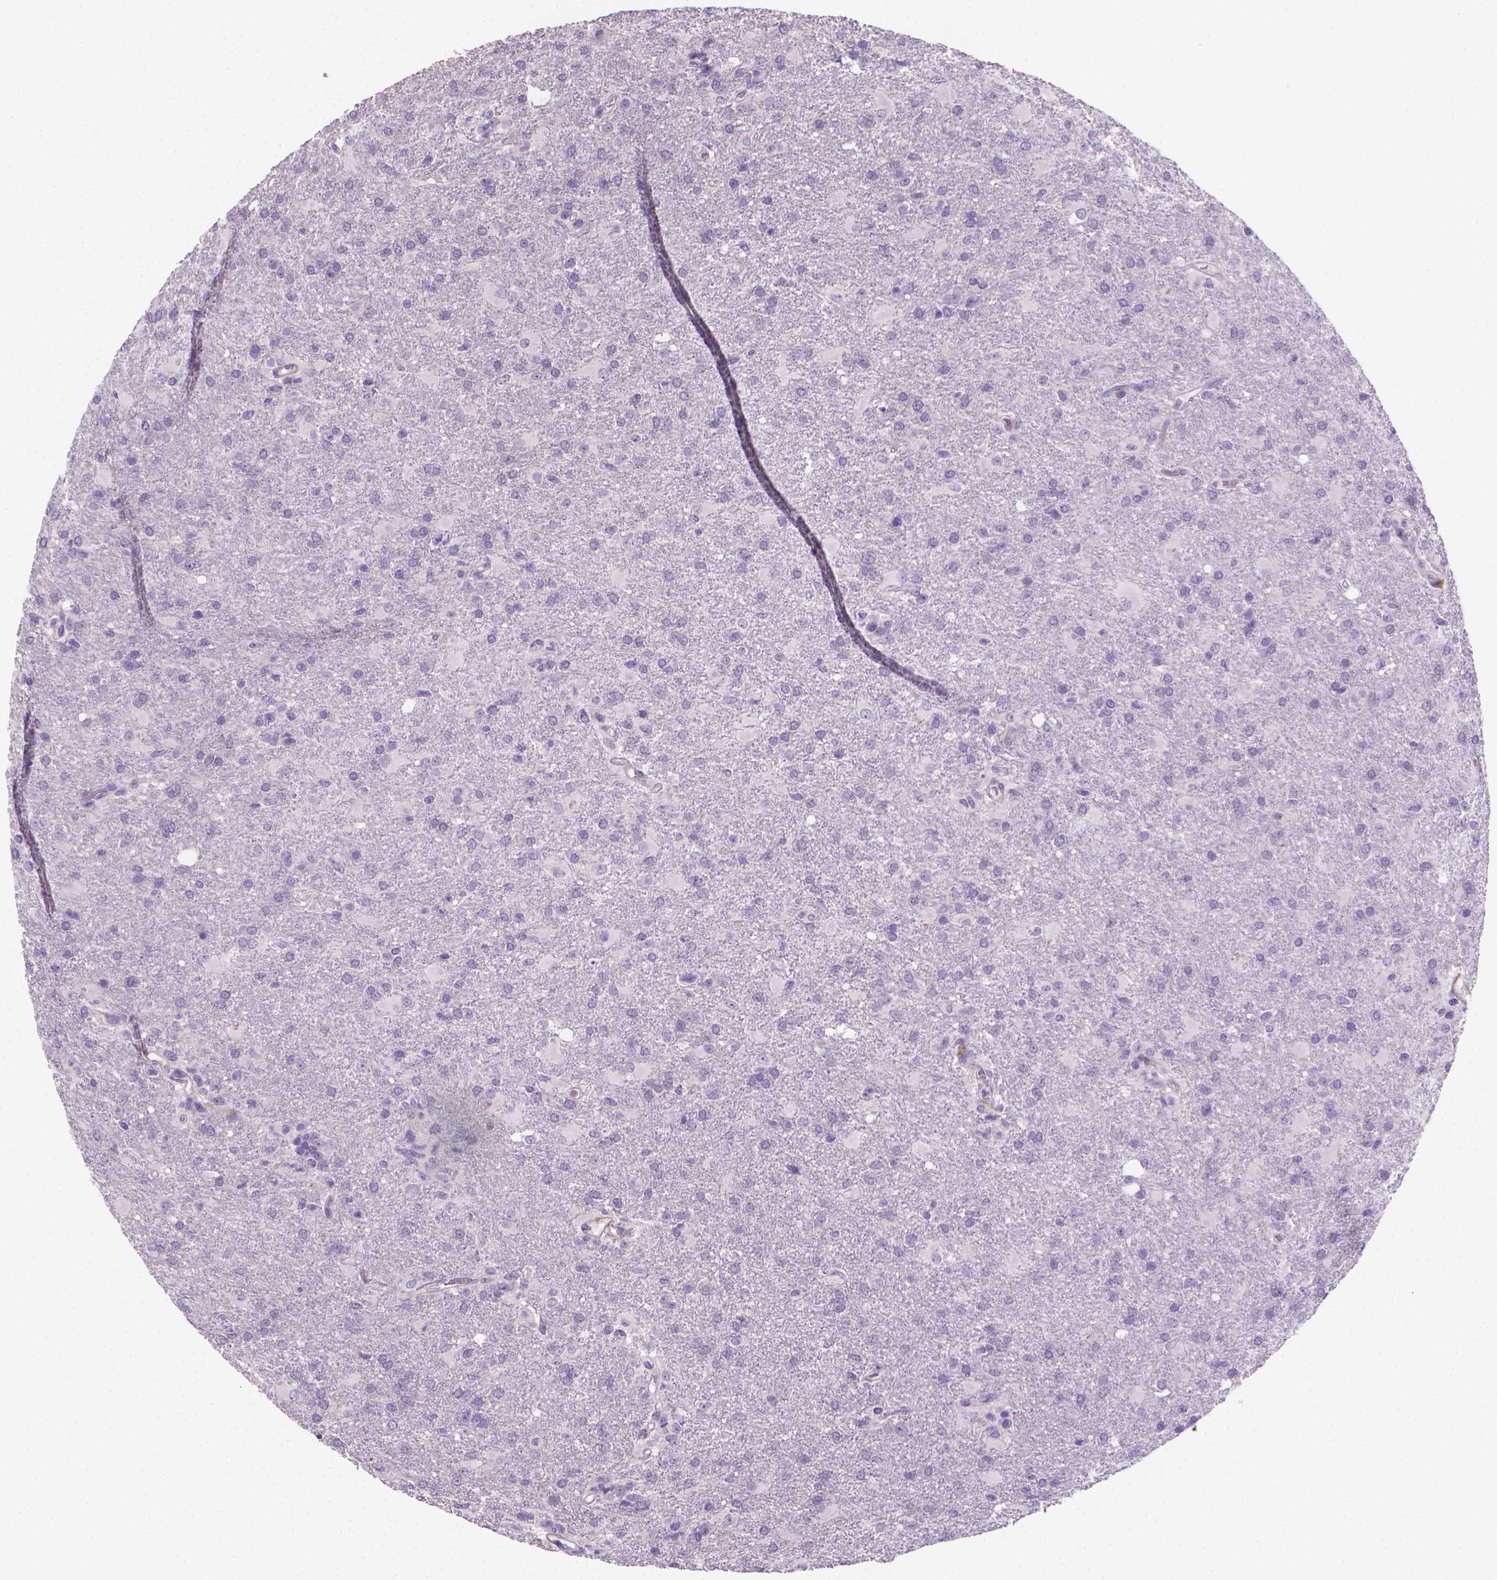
{"staining": {"intensity": "negative", "quantity": "none", "location": "none"}, "tissue": "glioma", "cell_type": "Tumor cells", "image_type": "cancer", "snomed": [{"axis": "morphology", "description": "Glioma, malignant, High grade"}, {"axis": "topography", "description": "Brain"}], "caption": "Protein analysis of malignant glioma (high-grade) displays no significant positivity in tumor cells.", "gene": "GSDMA", "patient": {"sex": "male", "age": 68}}